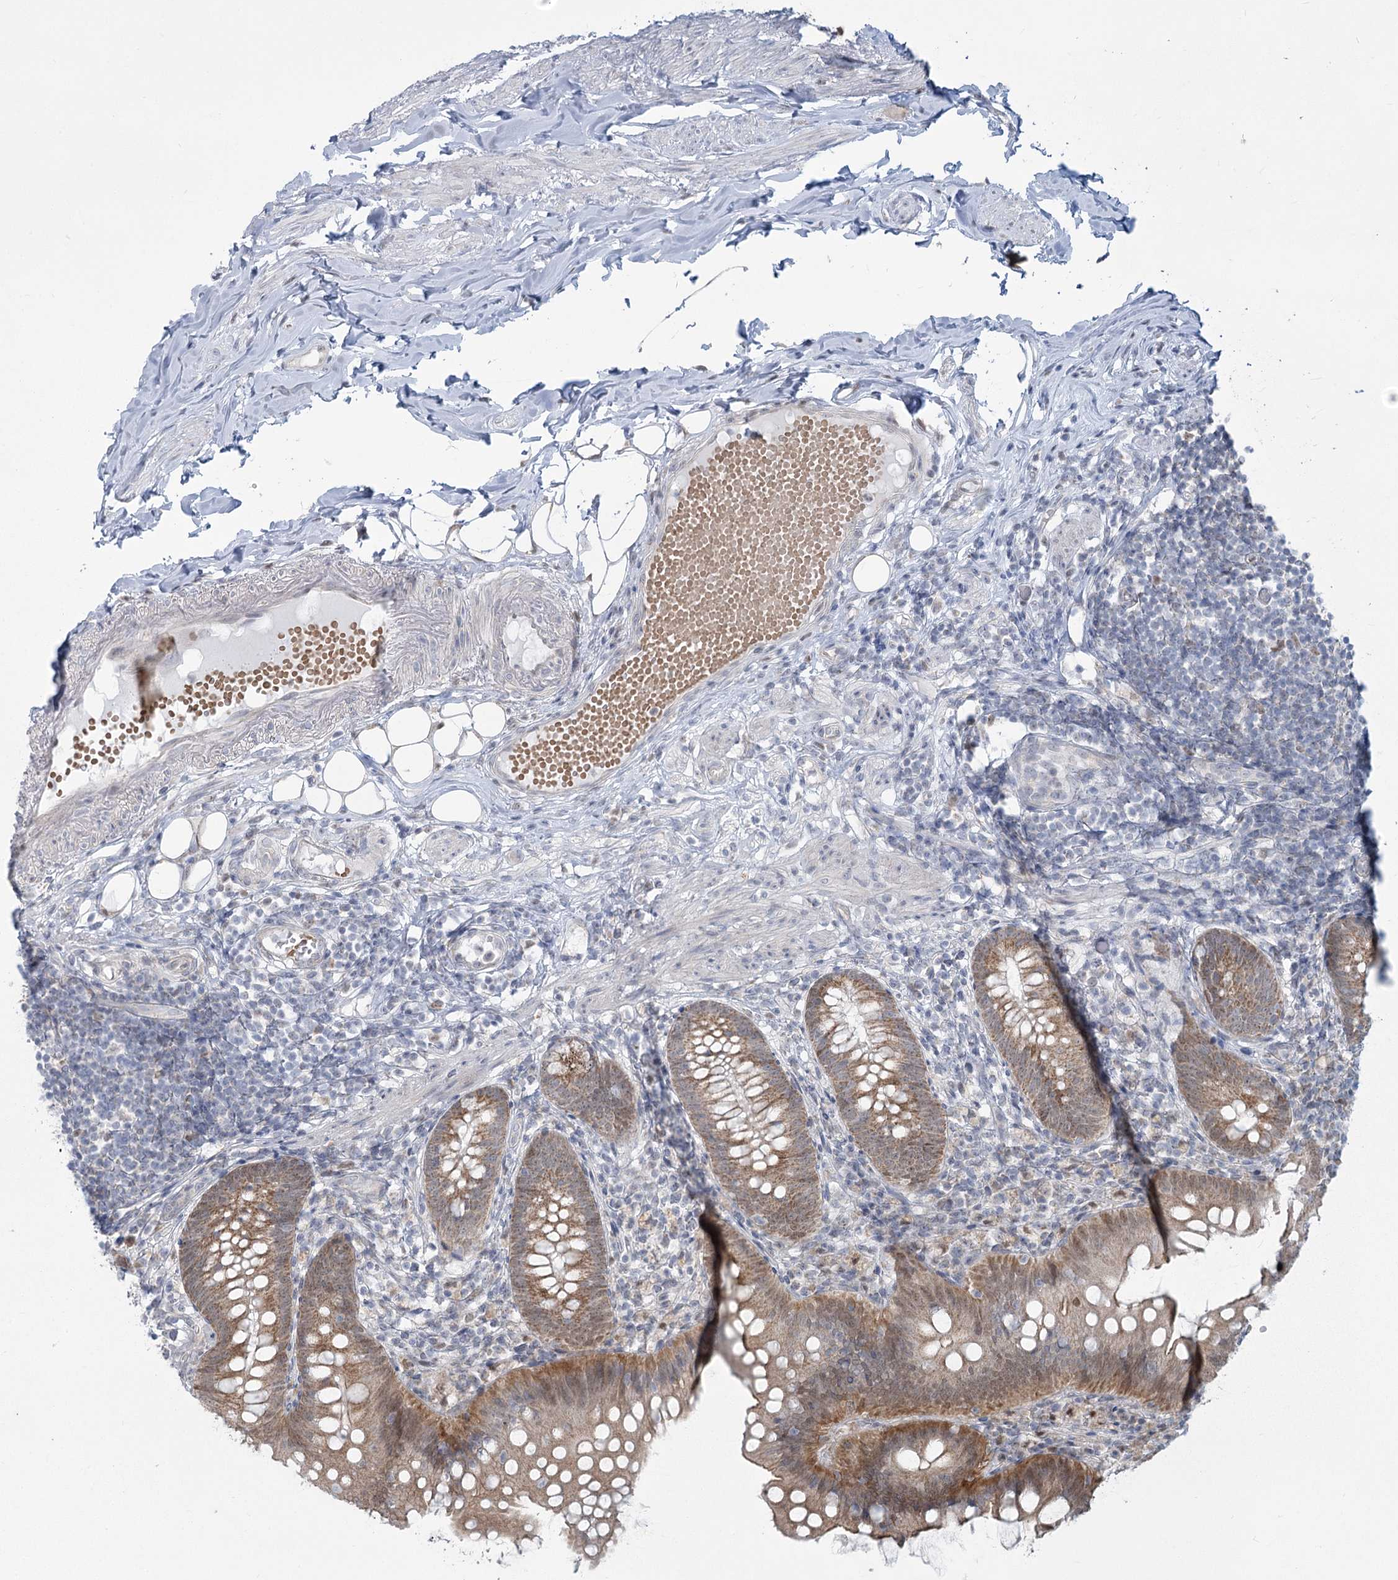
{"staining": {"intensity": "moderate", "quantity": ">75%", "location": "cytoplasmic/membranous,nuclear"}, "tissue": "appendix", "cell_type": "Glandular cells", "image_type": "normal", "snomed": [{"axis": "morphology", "description": "Normal tissue, NOS"}, {"axis": "topography", "description": "Appendix"}], "caption": "Immunohistochemical staining of benign human appendix reveals >75% levels of moderate cytoplasmic/membranous,nuclear protein expression in approximately >75% of glandular cells.", "gene": "MTG1", "patient": {"sex": "female", "age": 62}}